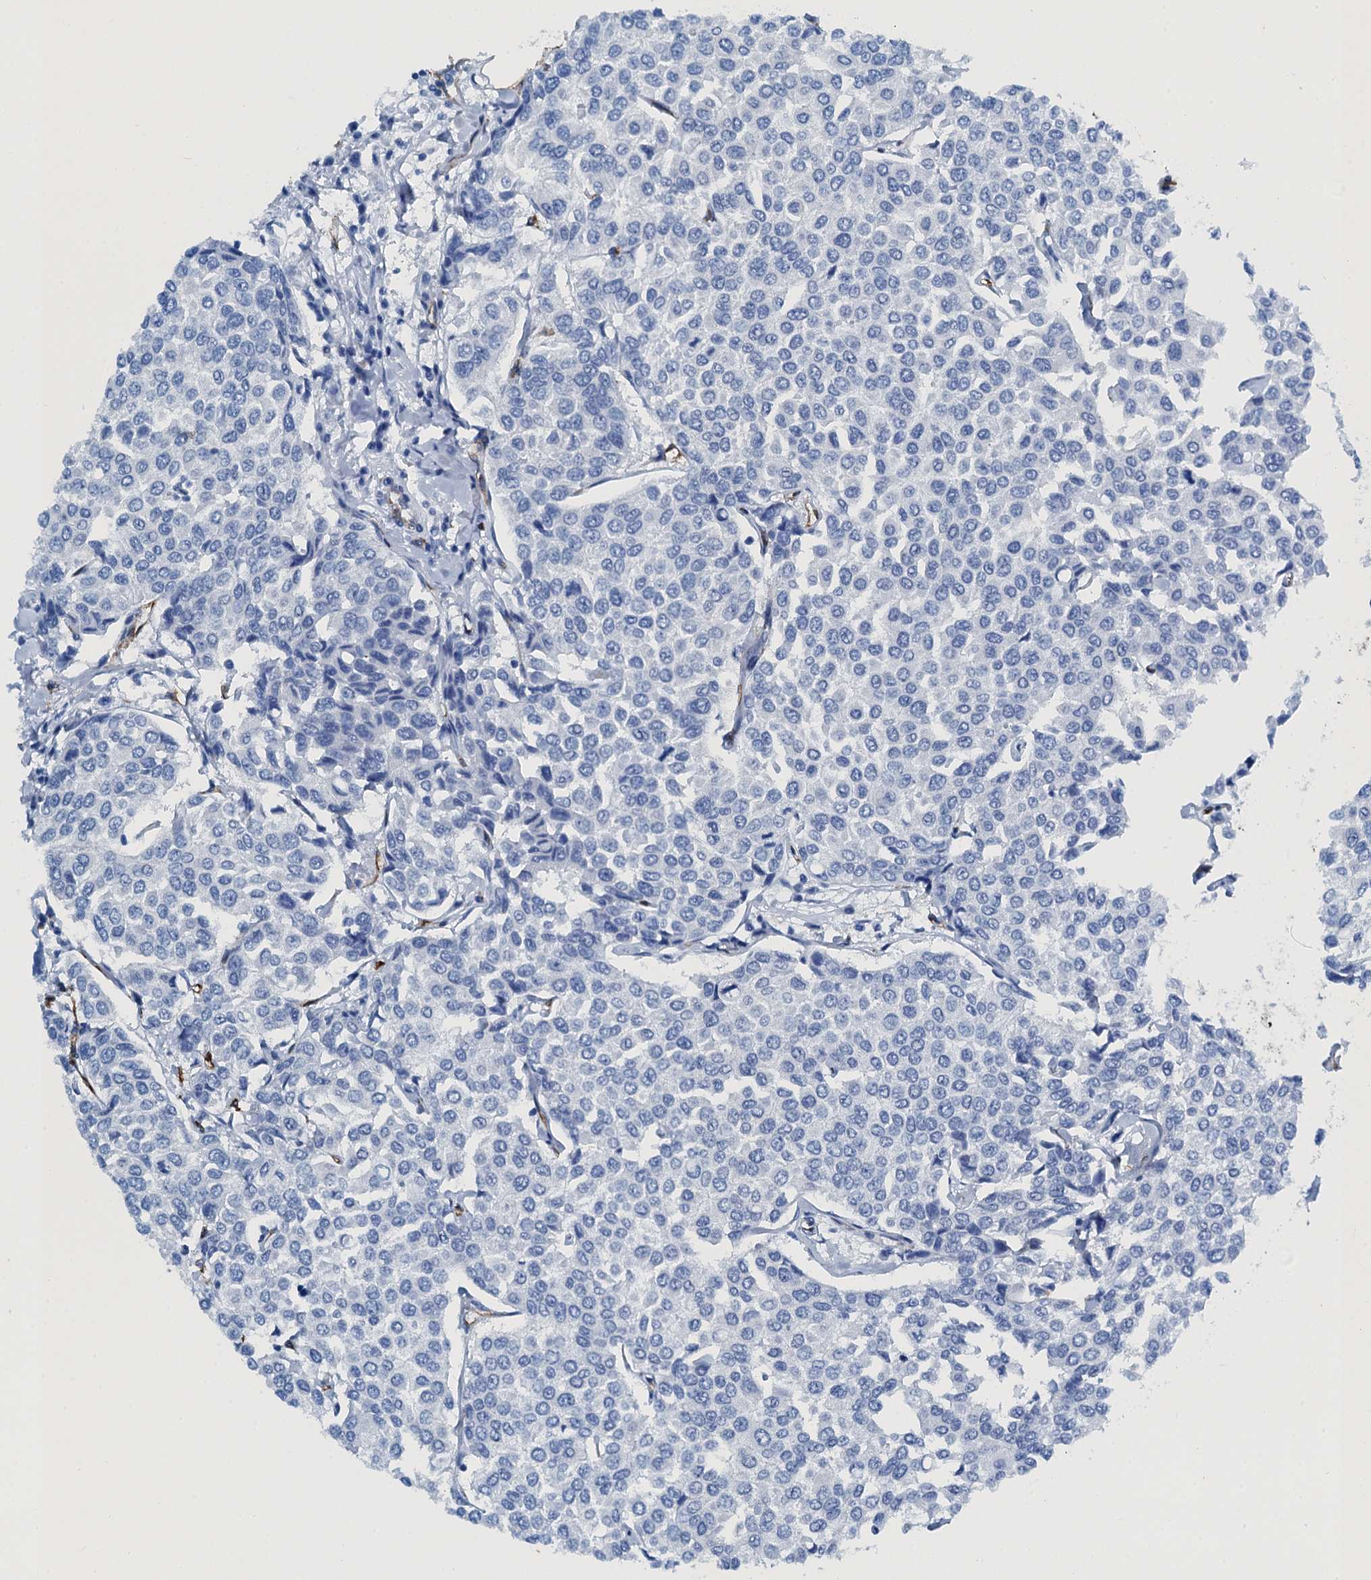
{"staining": {"intensity": "negative", "quantity": "none", "location": "none"}, "tissue": "breast cancer", "cell_type": "Tumor cells", "image_type": "cancer", "snomed": [{"axis": "morphology", "description": "Duct carcinoma"}, {"axis": "topography", "description": "Breast"}], "caption": "IHC image of human breast cancer stained for a protein (brown), which shows no positivity in tumor cells.", "gene": "CAVIN2", "patient": {"sex": "female", "age": 55}}